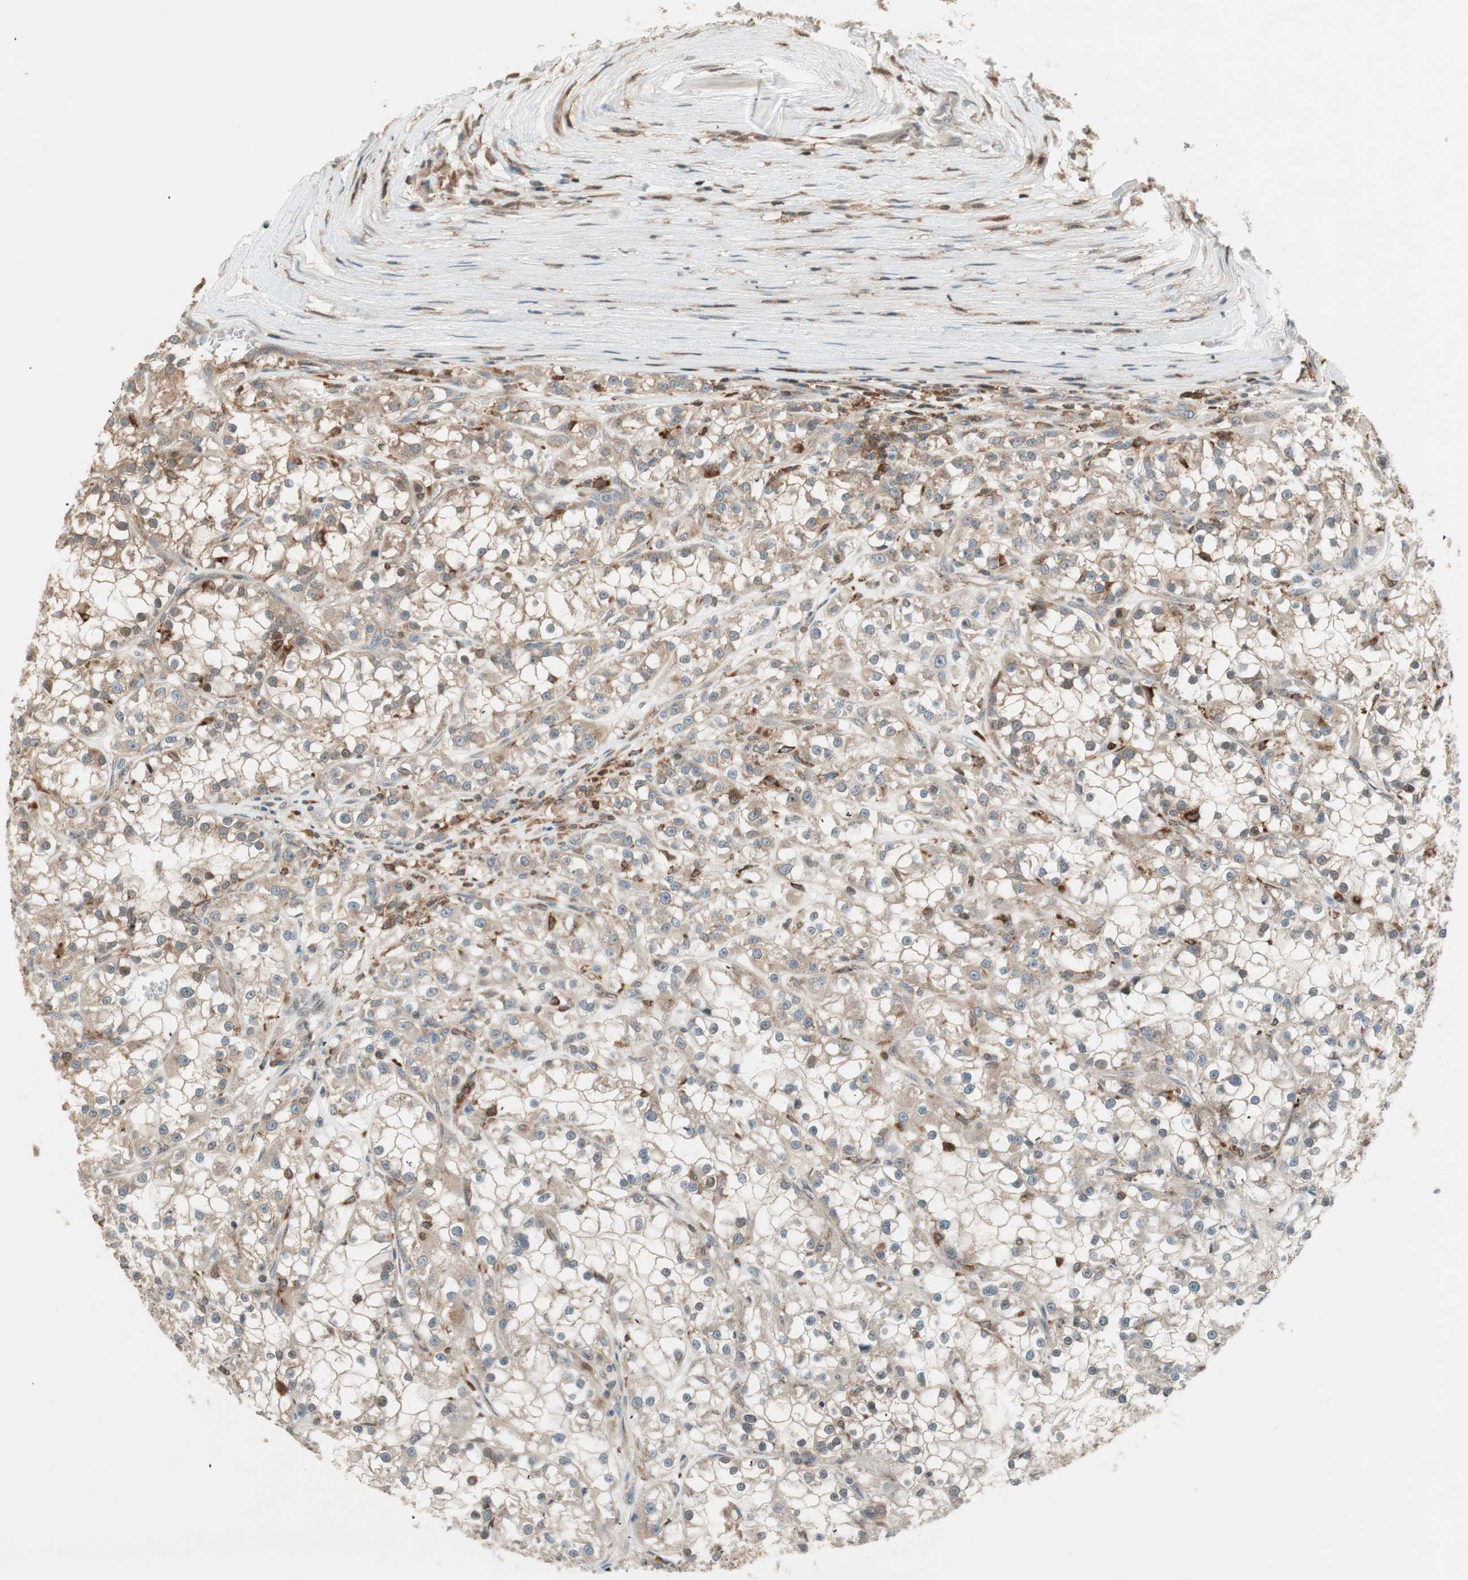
{"staining": {"intensity": "moderate", "quantity": ">75%", "location": "cytoplasmic/membranous"}, "tissue": "renal cancer", "cell_type": "Tumor cells", "image_type": "cancer", "snomed": [{"axis": "morphology", "description": "Adenocarcinoma, NOS"}, {"axis": "topography", "description": "Kidney"}], "caption": "The histopathology image displays immunohistochemical staining of renal cancer (adenocarcinoma). There is moderate cytoplasmic/membranous expression is present in about >75% of tumor cells.", "gene": "BIN1", "patient": {"sex": "female", "age": 52}}